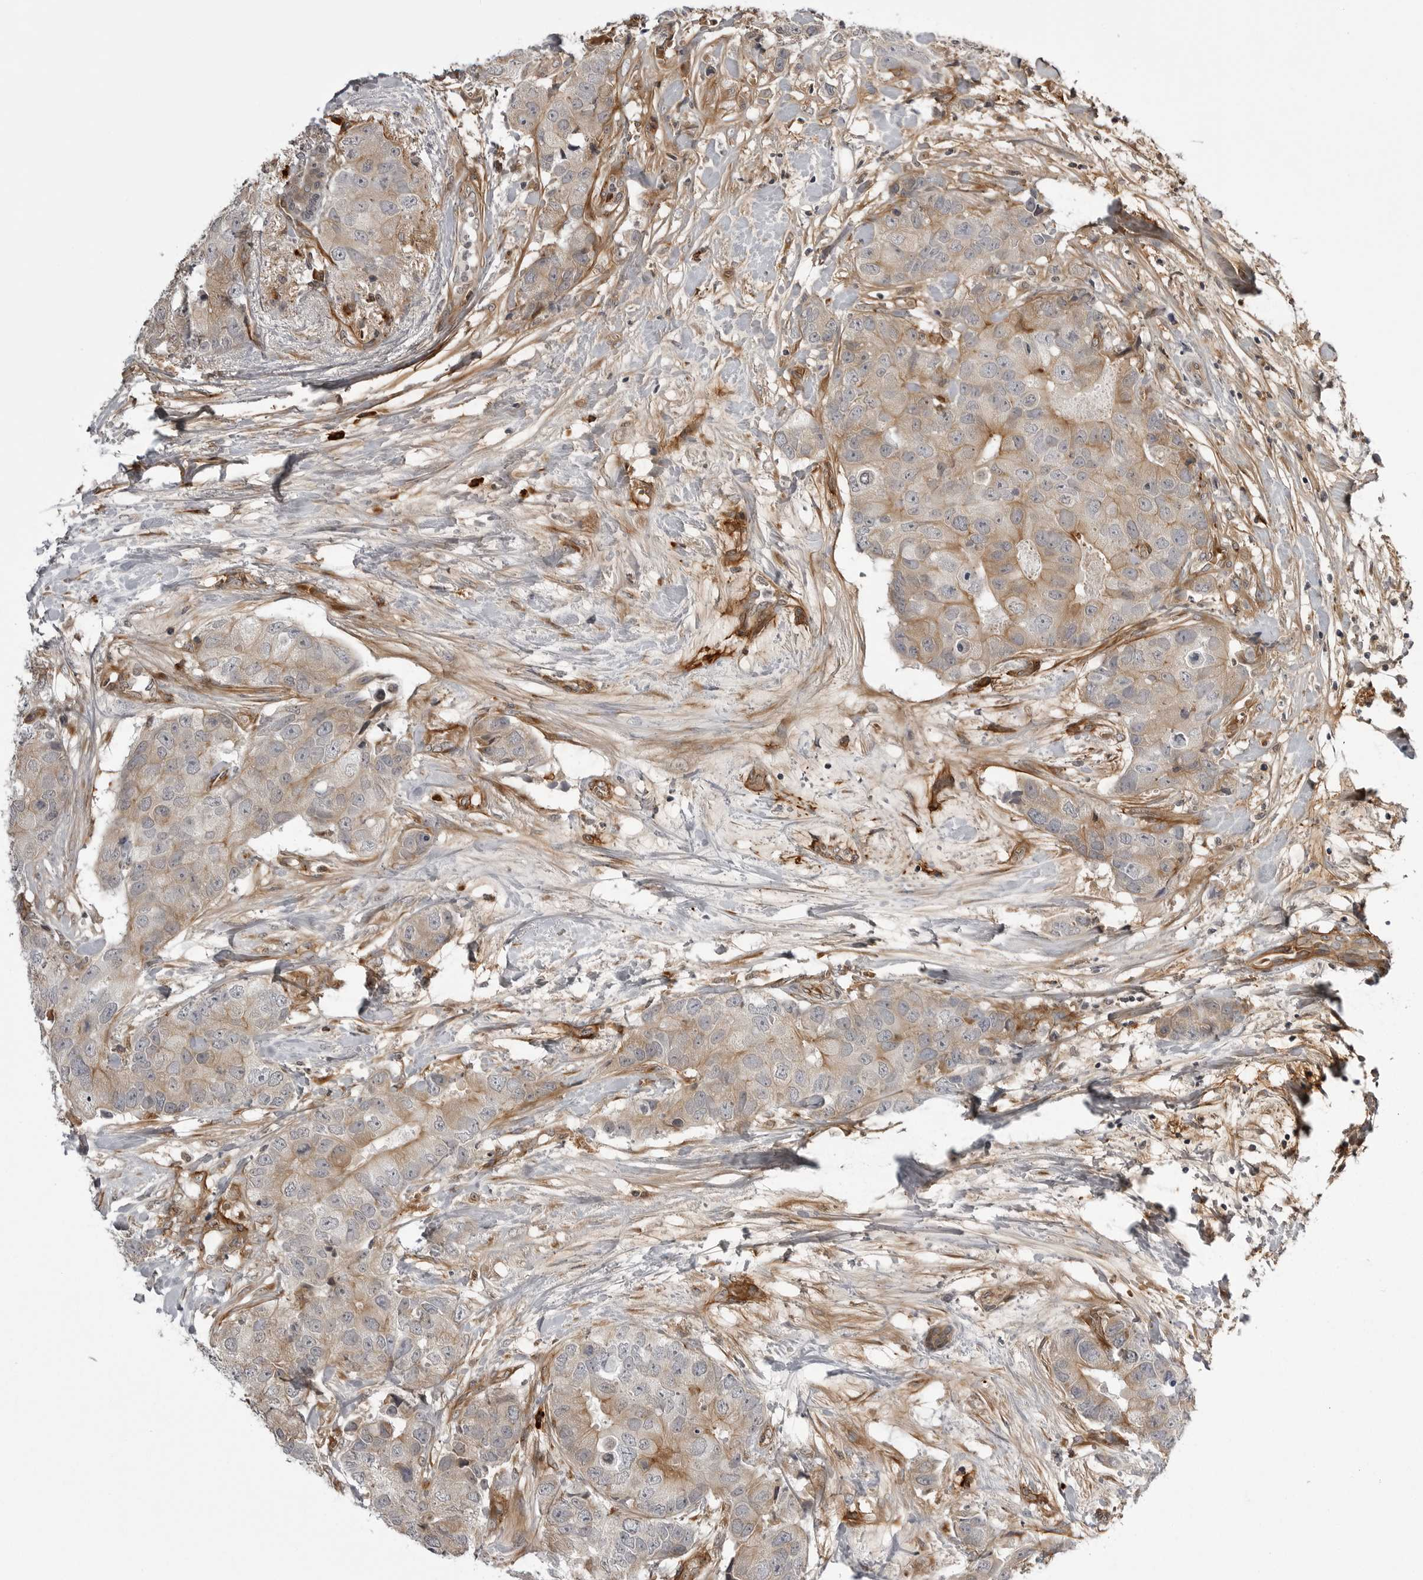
{"staining": {"intensity": "weak", "quantity": ">75%", "location": "cytoplasmic/membranous"}, "tissue": "breast cancer", "cell_type": "Tumor cells", "image_type": "cancer", "snomed": [{"axis": "morphology", "description": "Duct carcinoma"}, {"axis": "topography", "description": "Breast"}], "caption": "This is a histology image of immunohistochemistry (IHC) staining of breast cancer (invasive ductal carcinoma), which shows weak staining in the cytoplasmic/membranous of tumor cells.", "gene": "ARL5A", "patient": {"sex": "female", "age": 62}}